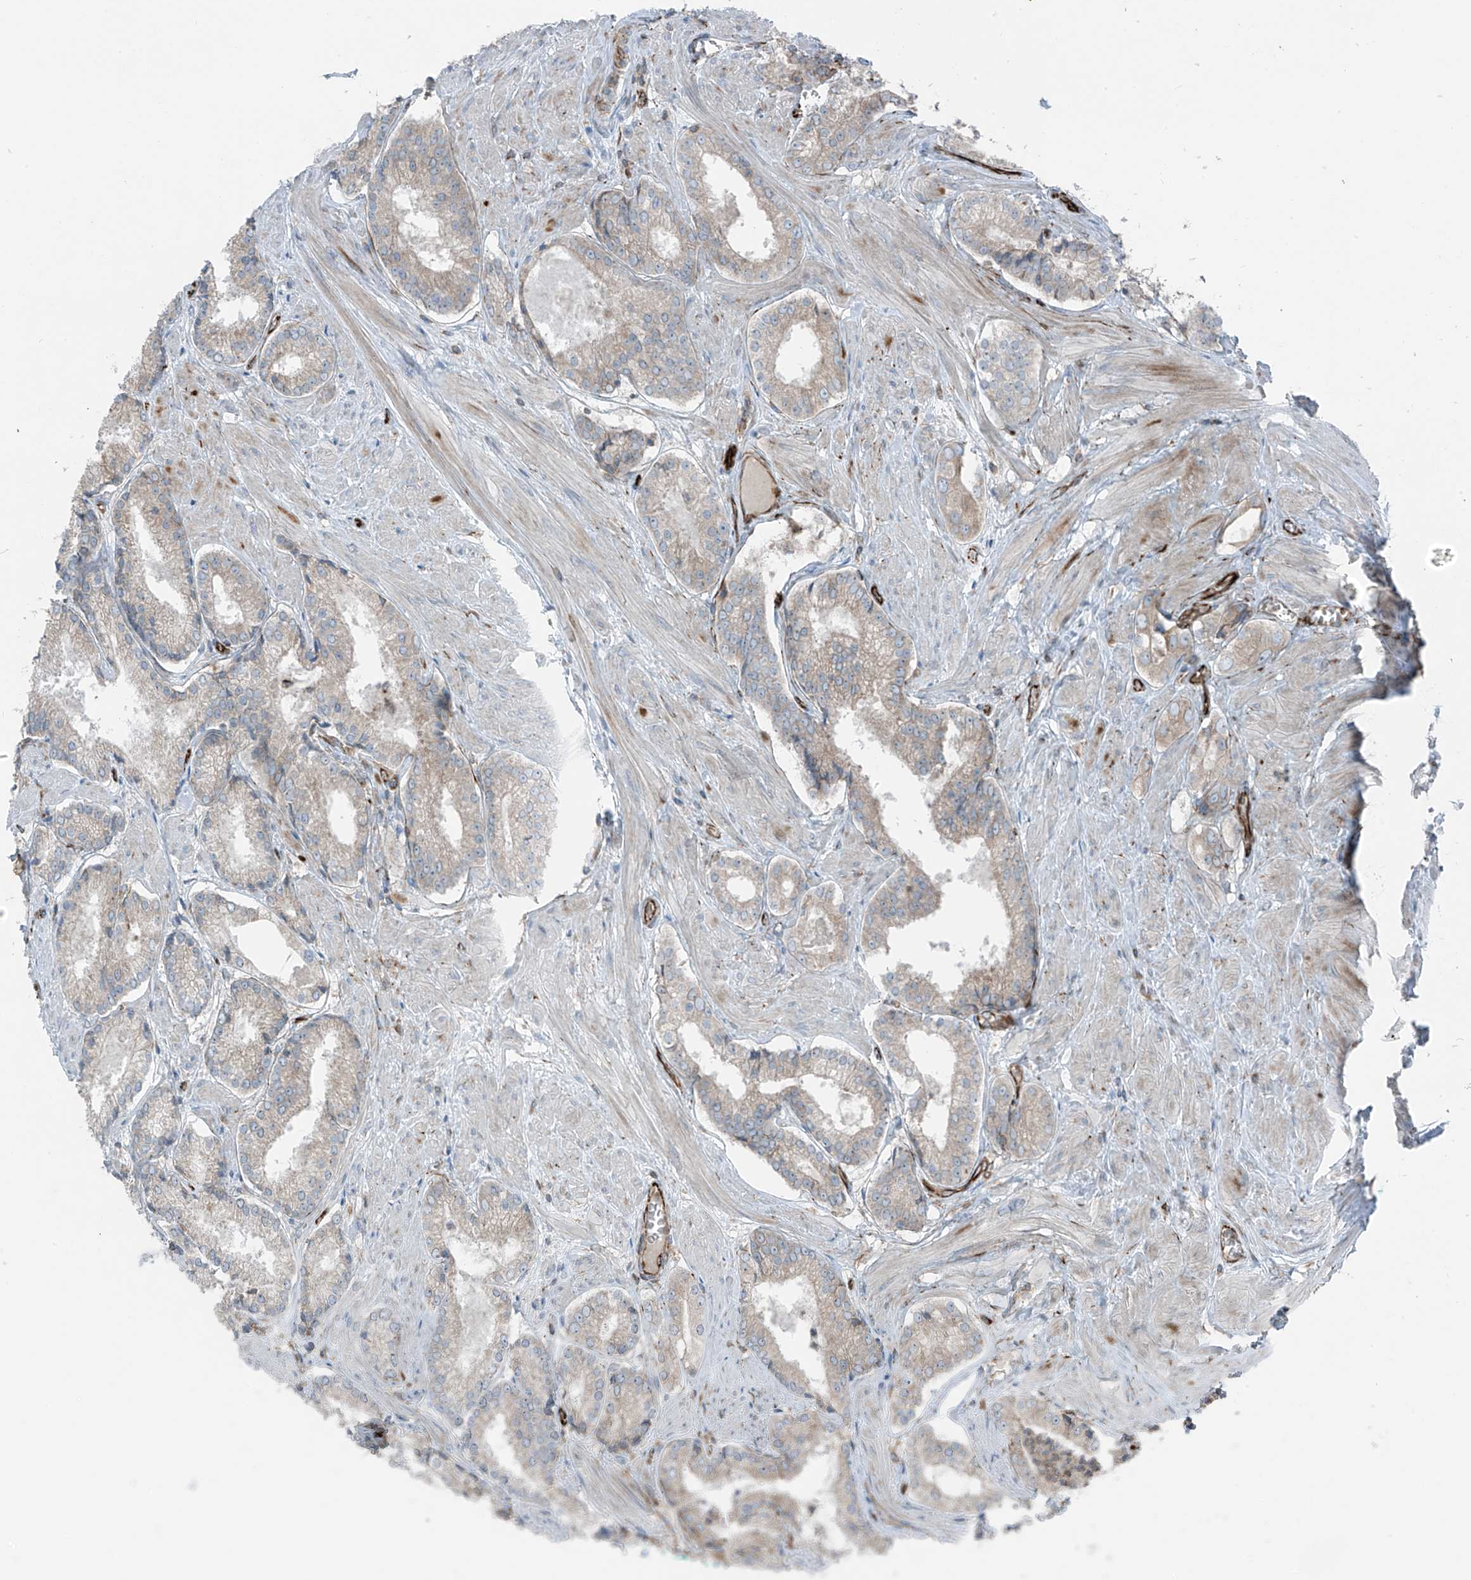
{"staining": {"intensity": "negative", "quantity": "none", "location": "none"}, "tissue": "prostate cancer", "cell_type": "Tumor cells", "image_type": "cancer", "snomed": [{"axis": "morphology", "description": "Adenocarcinoma, Low grade"}, {"axis": "topography", "description": "Prostate"}], "caption": "Tumor cells show no significant protein positivity in low-grade adenocarcinoma (prostate).", "gene": "ERLEC1", "patient": {"sex": "male", "age": 54}}